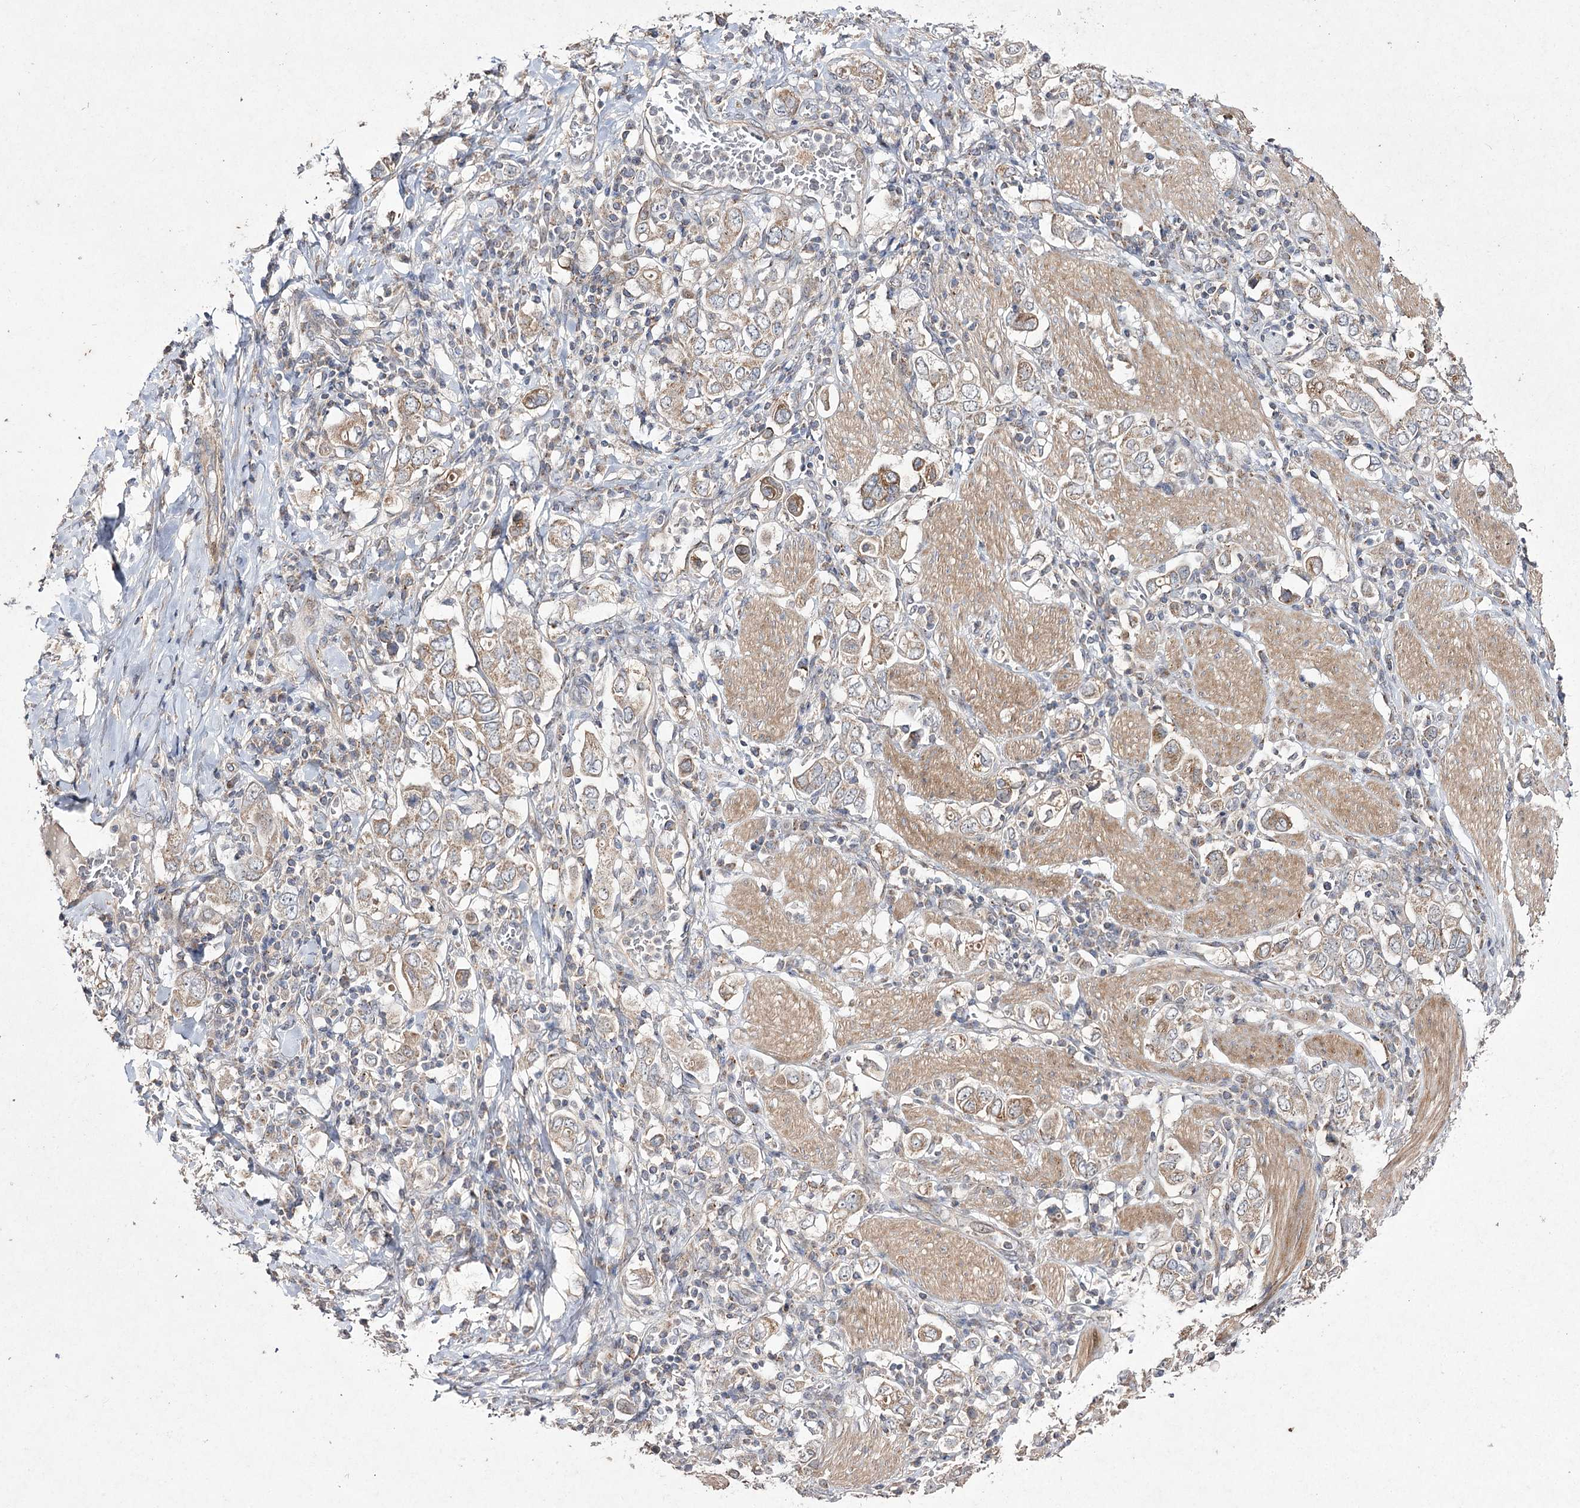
{"staining": {"intensity": "weak", "quantity": ">75%", "location": "cytoplasmic/membranous"}, "tissue": "stomach cancer", "cell_type": "Tumor cells", "image_type": "cancer", "snomed": [{"axis": "morphology", "description": "Adenocarcinoma, NOS"}, {"axis": "topography", "description": "Stomach, upper"}], "caption": "Stomach adenocarcinoma stained for a protein demonstrates weak cytoplasmic/membranous positivity in tumor cells.", "gene": "FANCL", "patient": {"sex": "male", "age": 62}}